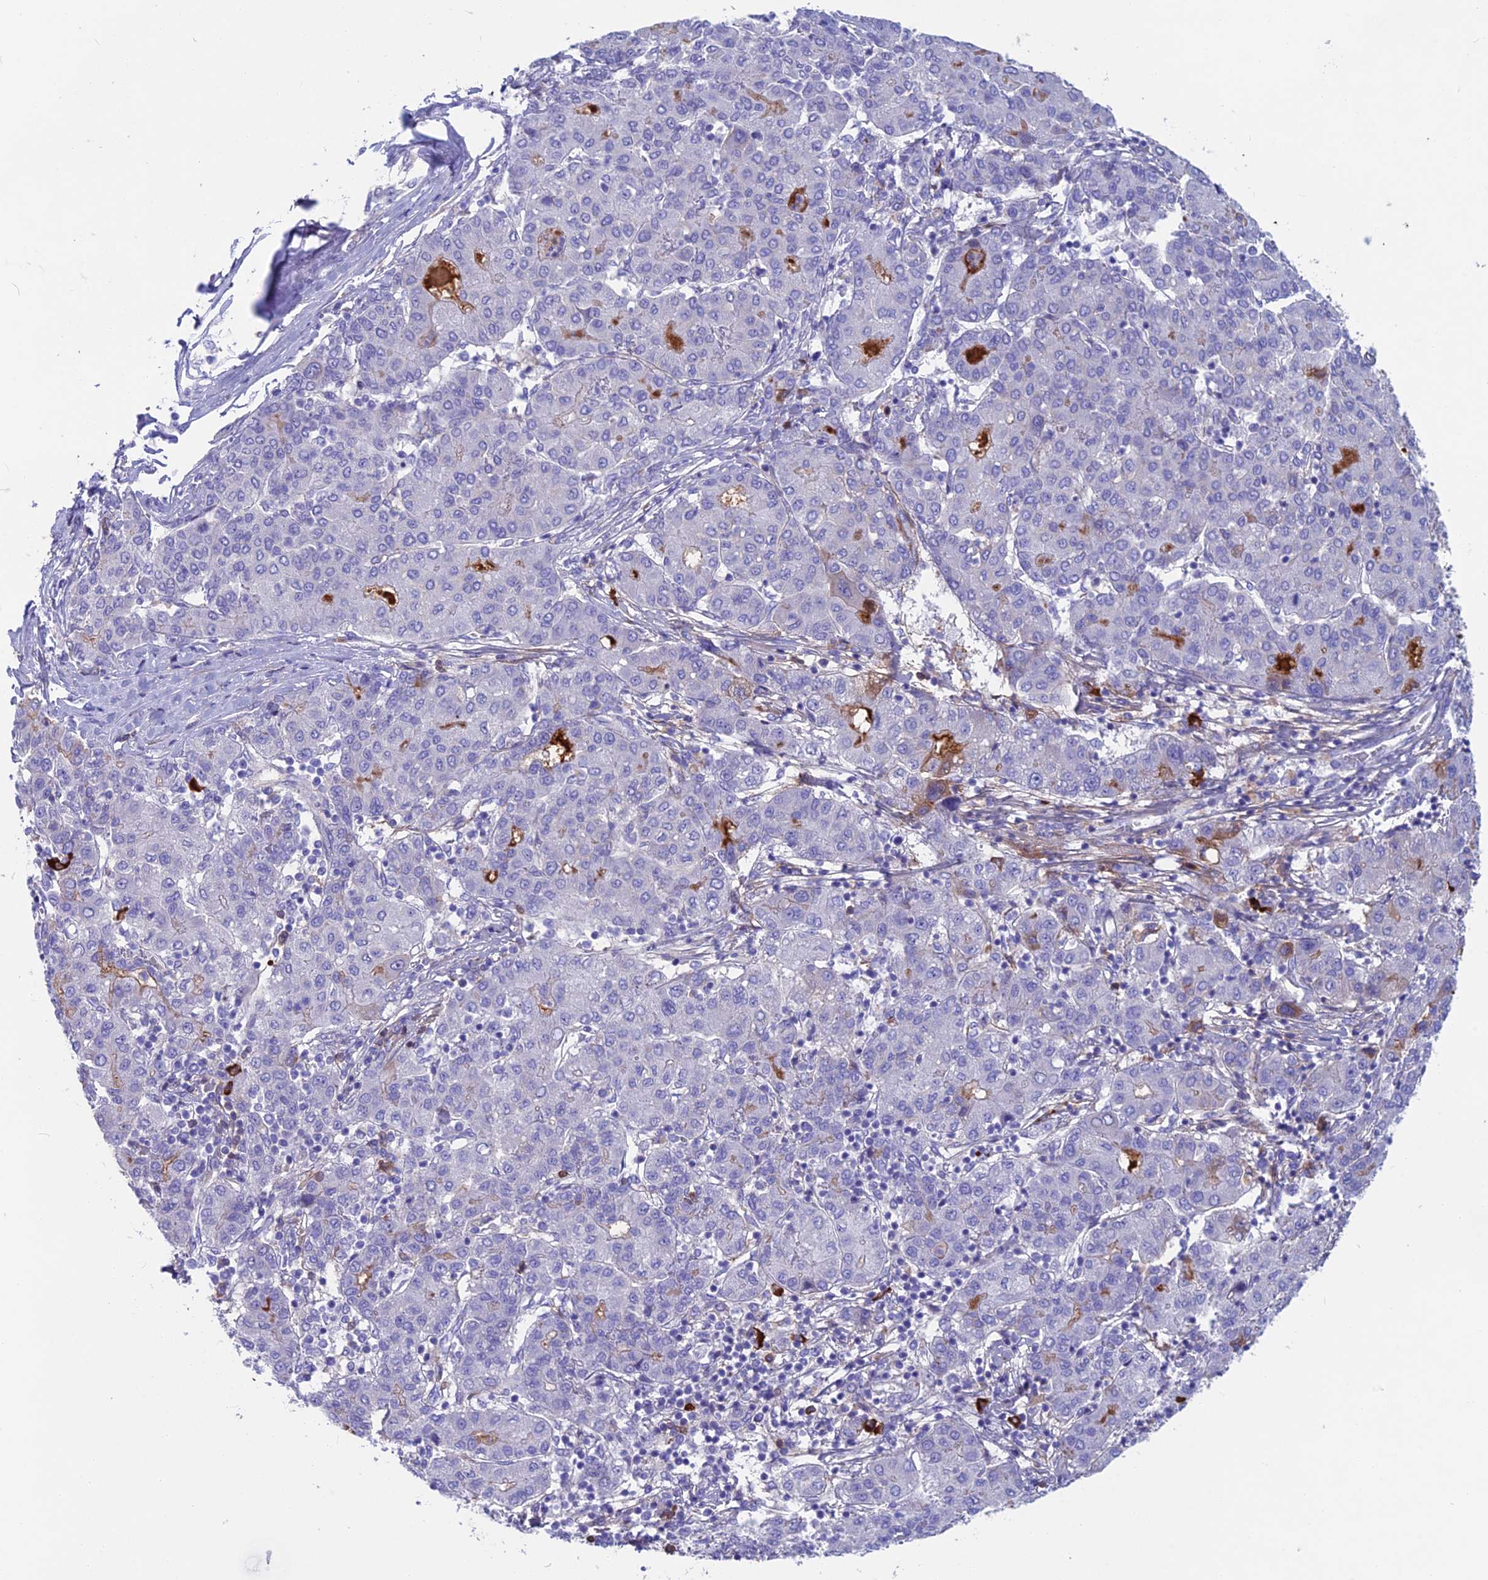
{"staining": {"intensity": "negative", "quantity": "none", "location": "none"}, "tissue": "liver cancer", "cell_type": "Tumor cells", "image_type": "cancer", "snomed": [{"axis": "morphology", "description": "Carcinoma, Hepatocellular, NOS"}, {"axis": "topography", "description": "Liver"}], "caption": "Tumor cells are negative for brown protein staining in liver cancer (hepatocellular carcinoma).", "gene": "SNAP91", "patient": {"sex": "male", "age": 65}}